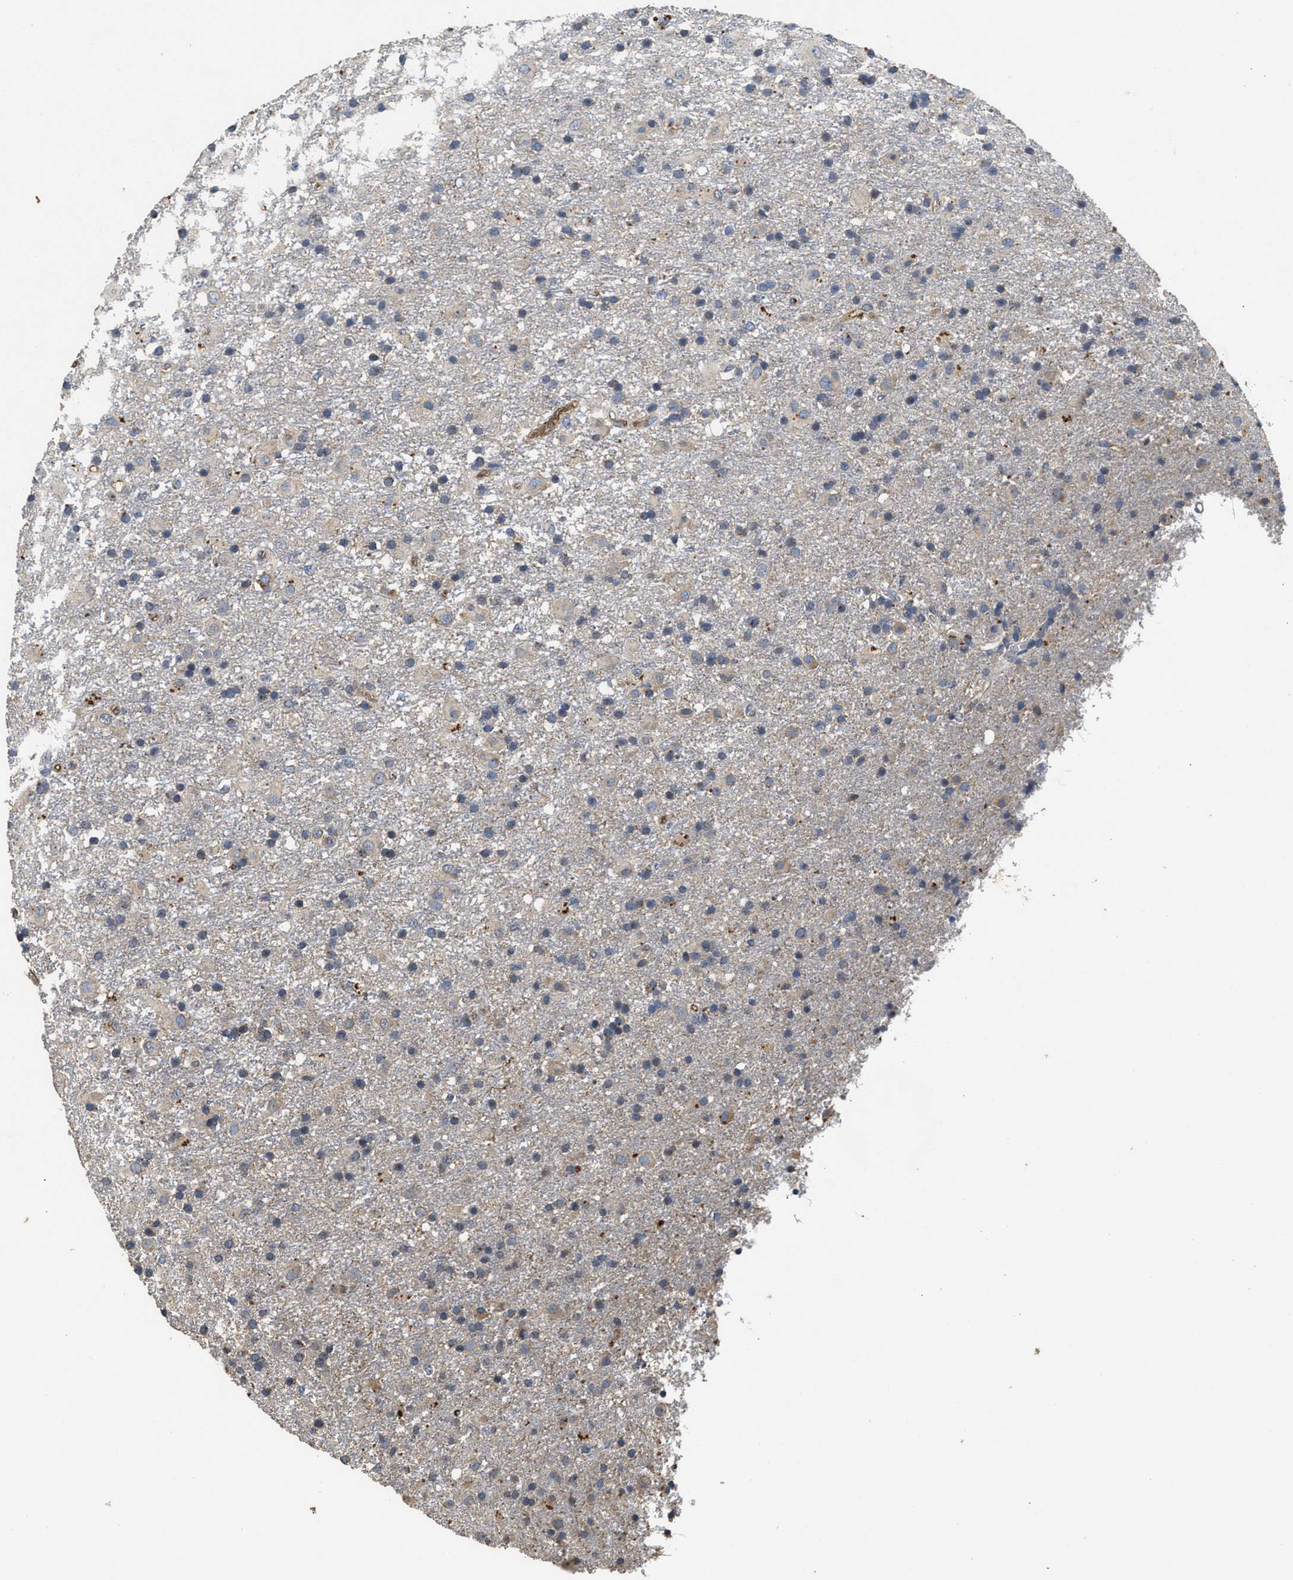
{"staining": {"intensity": "weak", "quantity": "<25%", "location": "cytoplasmic/membranous"}, "tissue": "glioma", "cell_type": "Tumor cells", "image_type": "cancer", "snomed": [{"axis": "morphology", "description": "Glioma, malignant, Low grade"}, {"axis": "topography", "description": "Brain"}], "caption": "DAB (3,3'-diaminobenzidine) immunohistochemical staining of low-grade glioma (malignant) shows no significant expression in tumor cells. The staining was performed using DAB to visualize the protein expression in brown, while the nuclei were stained in blue with hematoxylin (Magnification: 20x).", "gene": "C3", "patient": {"sex": "male", "age": 65}}